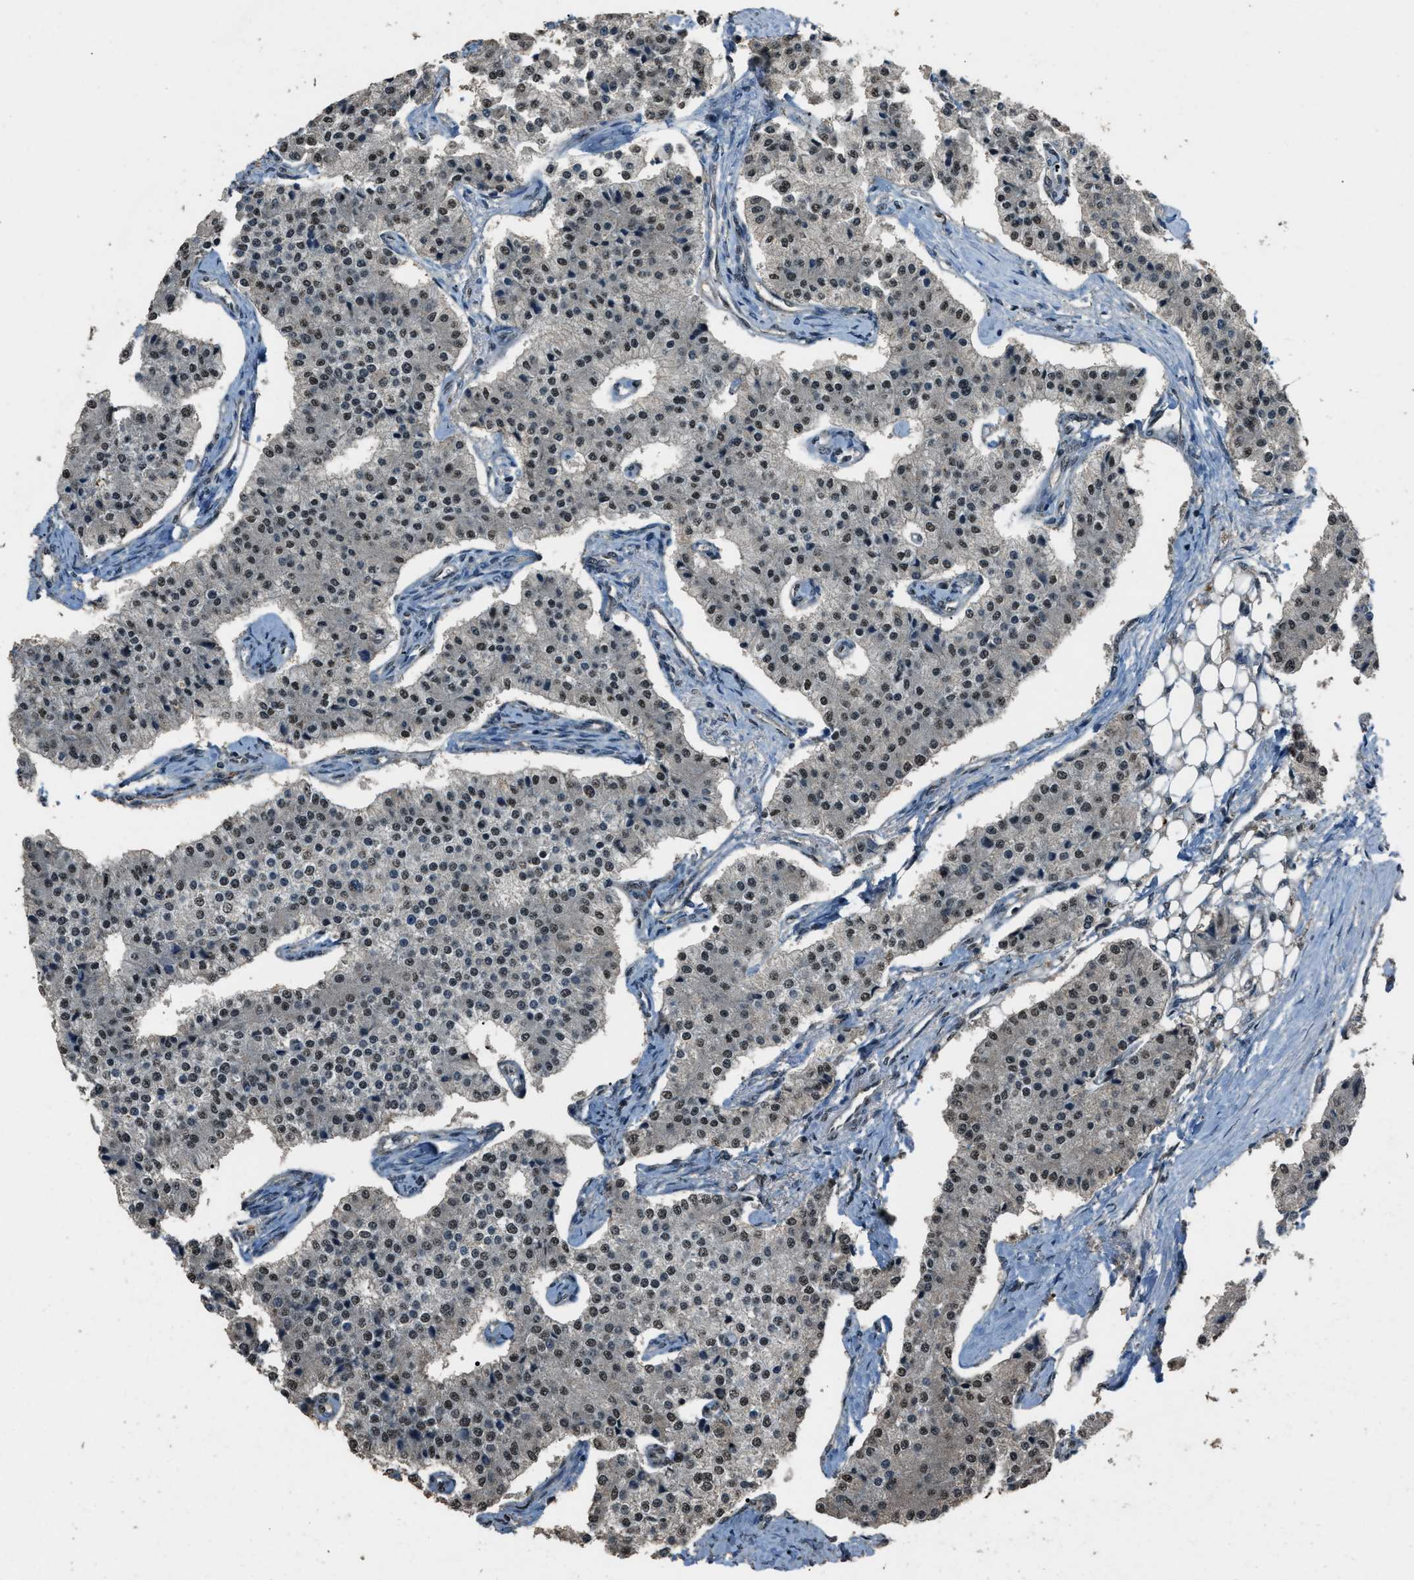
{"staining": {"intensity": "moderate", "quantity": ">75%", "location": "nuclear"}, "tissue": "carcinoid", "cell_type": "Tumor cells", "image_type": "cancer", "snomed": [{"axis": "morphology", "description": "Carcinoid, malignant, NOS"}, {"axis": "topography", "description": "Colon"}], "caption": "Protein staining by immunohistochemistry (IHC) demonstrates moderate nuclear staining in about >75% of tumor cells in carcinoid. (DAB IHC with brightfield microscopy, high magnification).", "gene": "SERTAD2", "patient": {"sex": "female", "age": 52}}